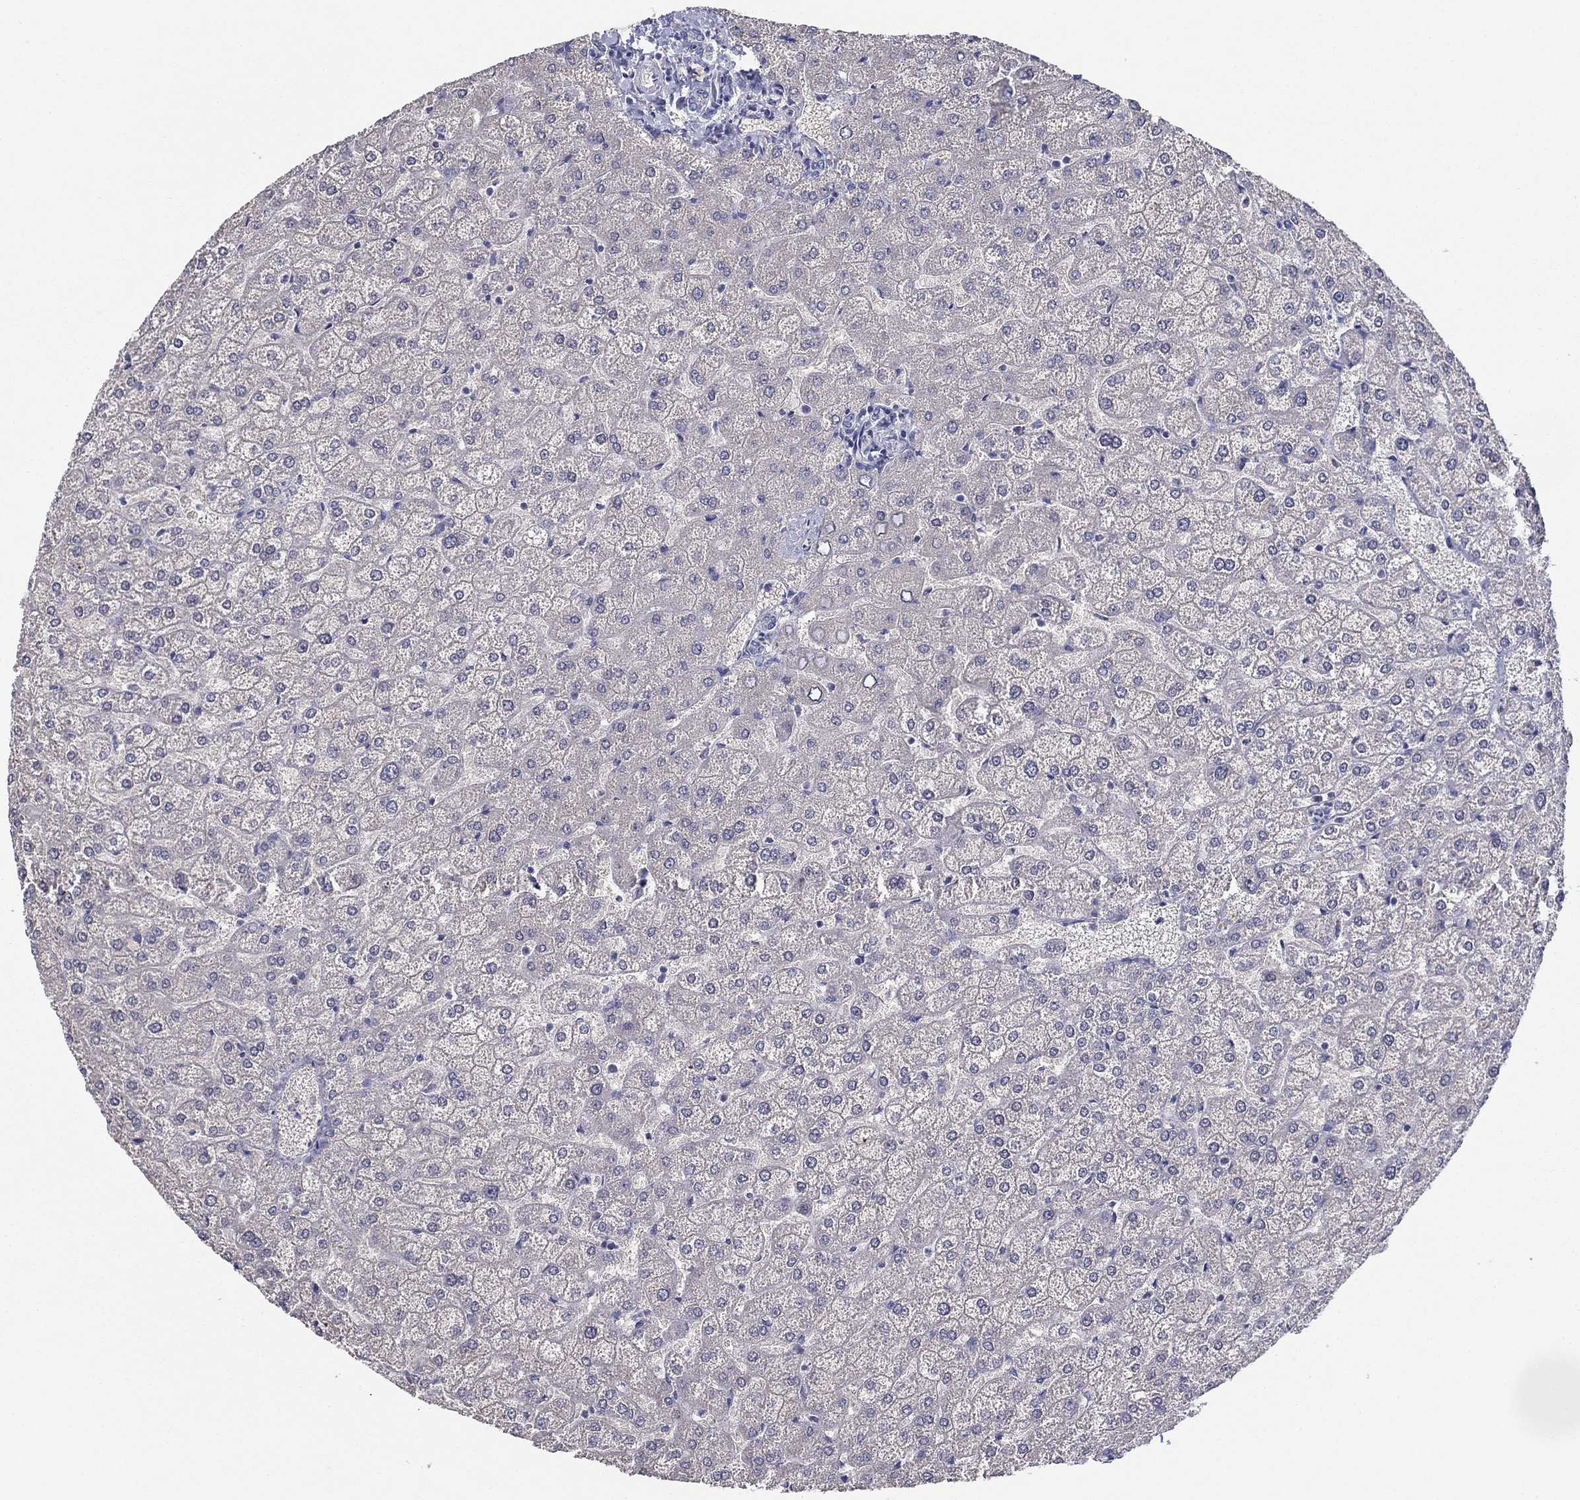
{"staining": {"intensity": "negative", "quantity": "none", "location": "none"}, "tissue": "liver", "cell_type": "Cholangiocytes", "image_type": "normal", "snomed": [{"axis": "morphology", "description": "Normal tissue, NOS"}, {"axis": "topography", "description": "Liver"}], "caption": "Immunohistochemistry (IHC) of unremarkable liver shows no staining in cholangiocytes.", "gene": "GRK7", "patient": {"sex": "female", "age": 32}}